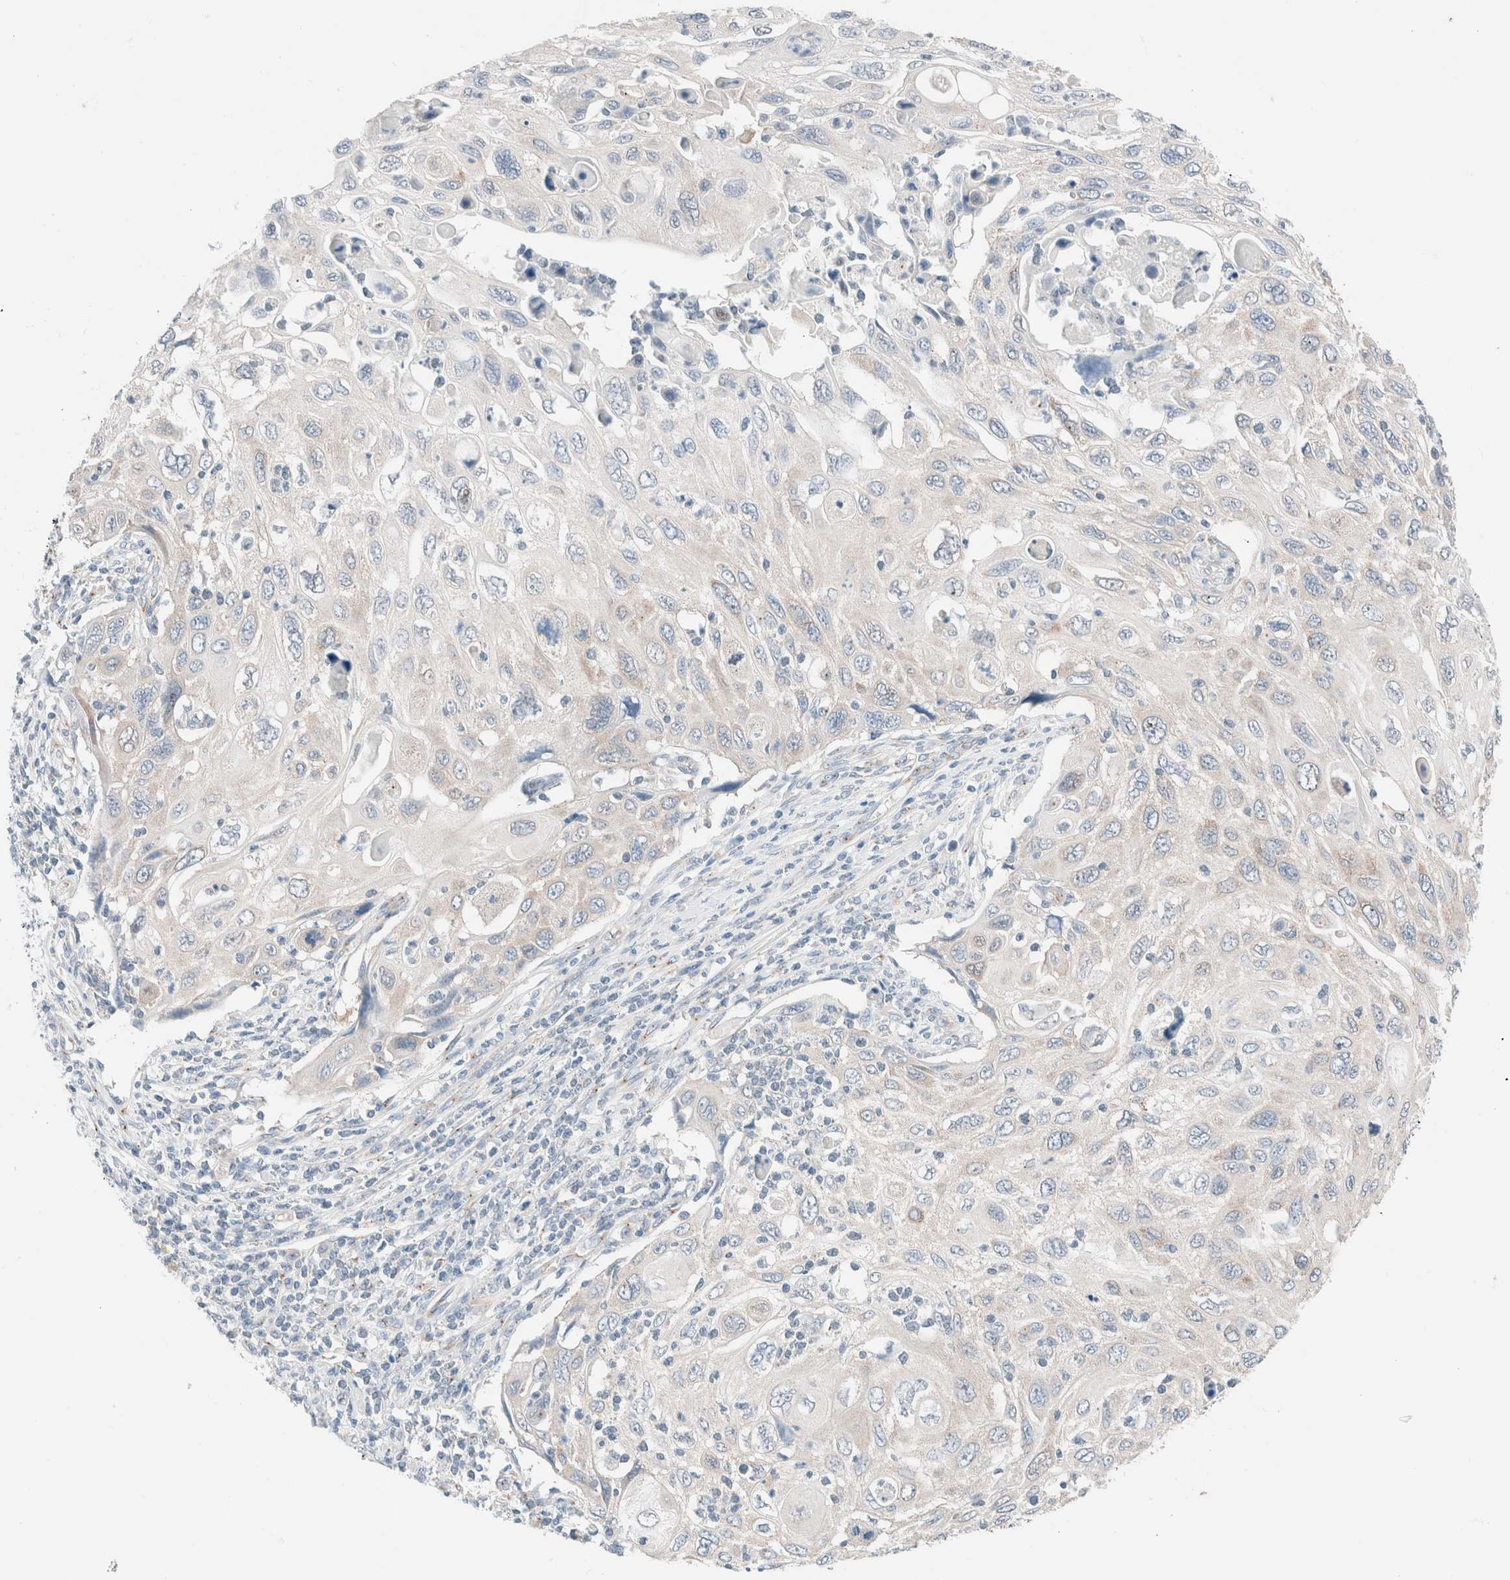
{"staining": {"intensity": "weak", "quantity": "<25%", "location": "cytoplasmic/membranous"}, "tissue": "cervical cancer", "cell_type": "Tumor cells", "image_type": "cancer", "snomed": [{"axis": "morphology", "description": "Squamous cell carcinoma, NOS"}, {"axis": "topography", "description": "Cervix"}], "caption": "A photomicrograph of human squamous cell carcinoma (cervical) is negative for staining in tumor cells. (DAB immunohistochemistry (IHC) with hematoxylin counter stain).", "gene": "CASC3", "patient": {"sex": "female", "age": 70}}